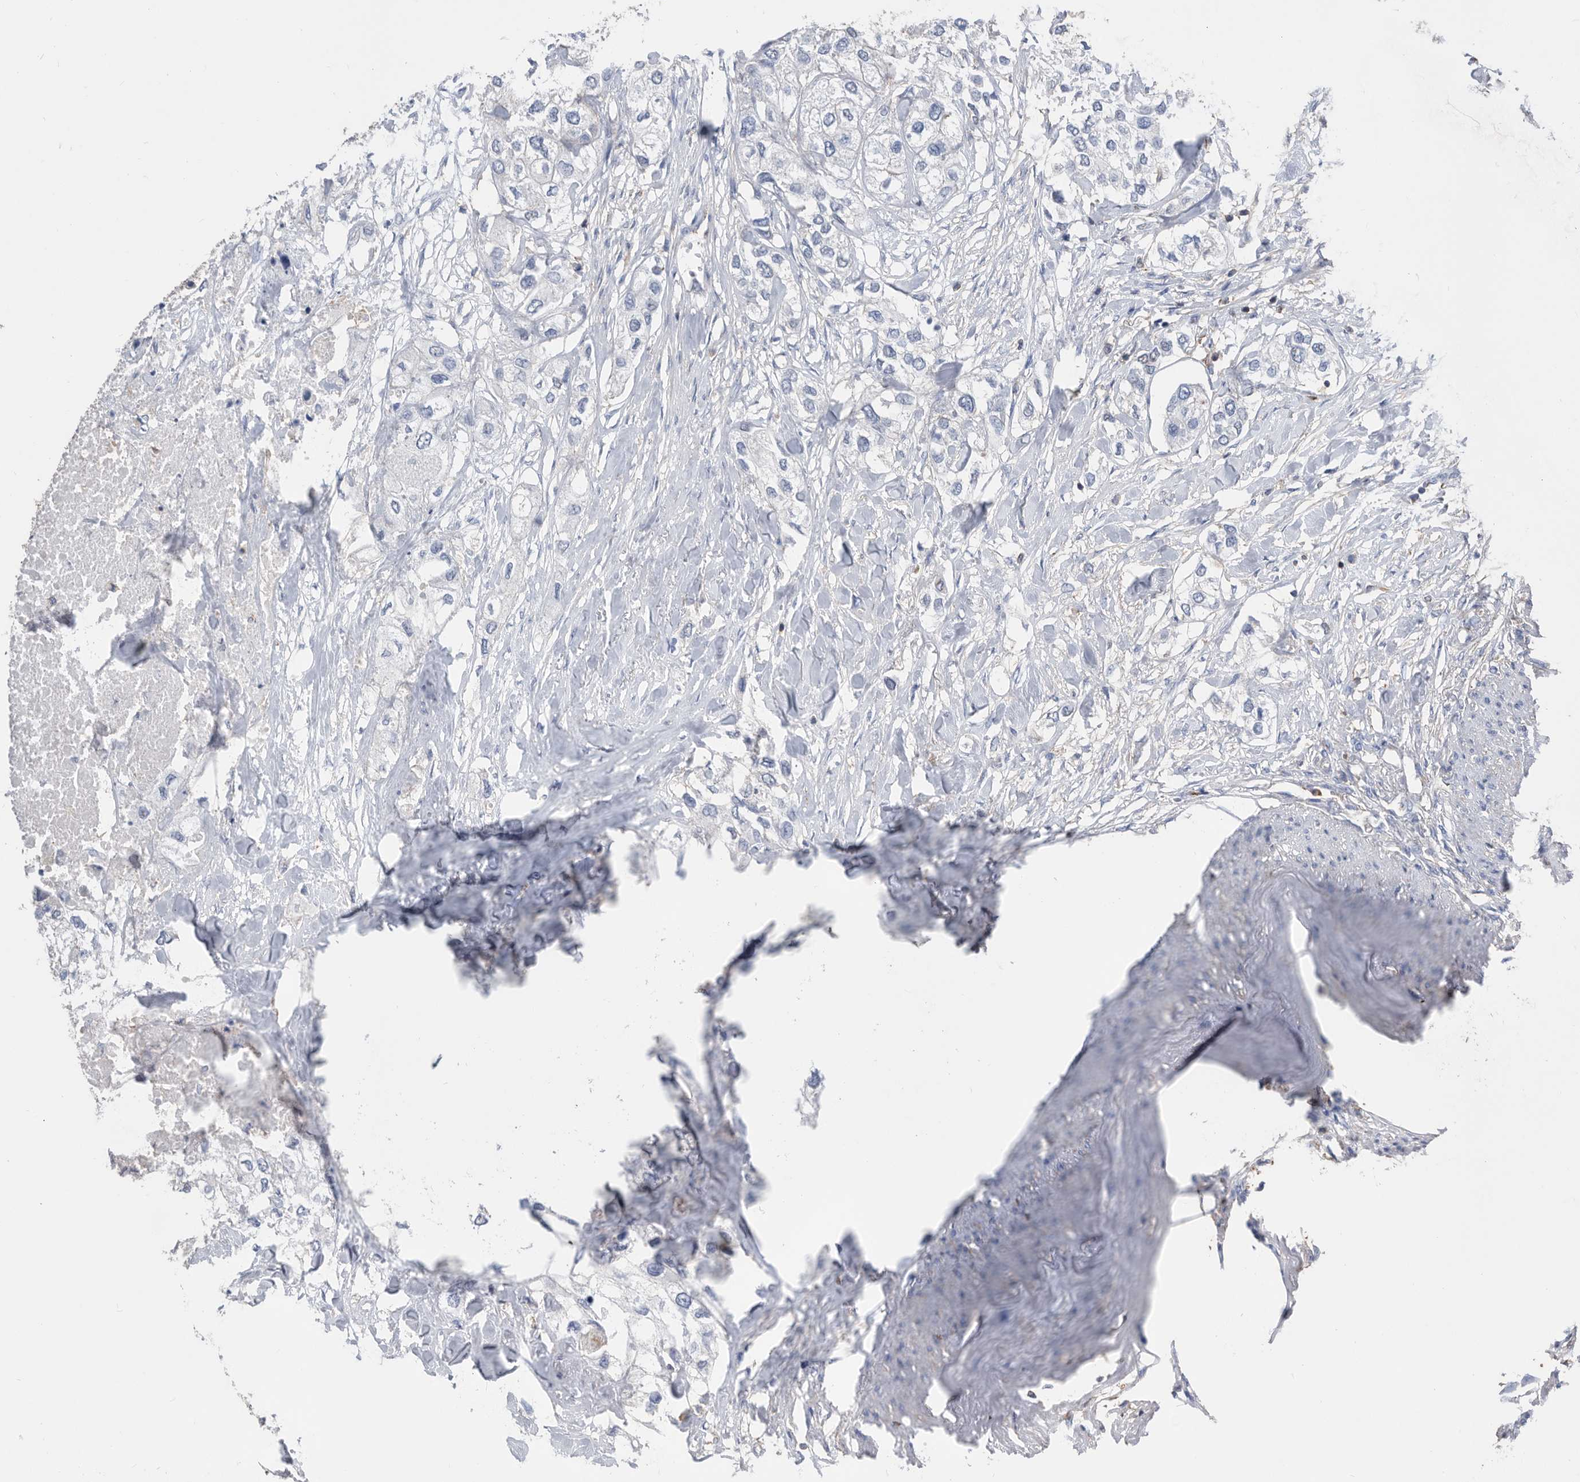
{"staining": {"intensity": "negative", "quantity": "none", "location": "none"}, "tissue": "urothelial cancer", "cell_type": "Tumor cells", "image_type": "cancer", "snomed": [{"axis": "morphology", "description": "Urothelial carcinoma, High grade"}, {"axis": "topography", "description": "Urinary bladder"}], "caption": "Immunohistochemistry photomicrograph of urothelial cancer stained for a protein (brown), which exhibits no staining in tumor cells. (IHC, brightfield microscopy, high magnification).", "gene": "MS4A4A", "patient": {"sex": "male", "age": 64}}